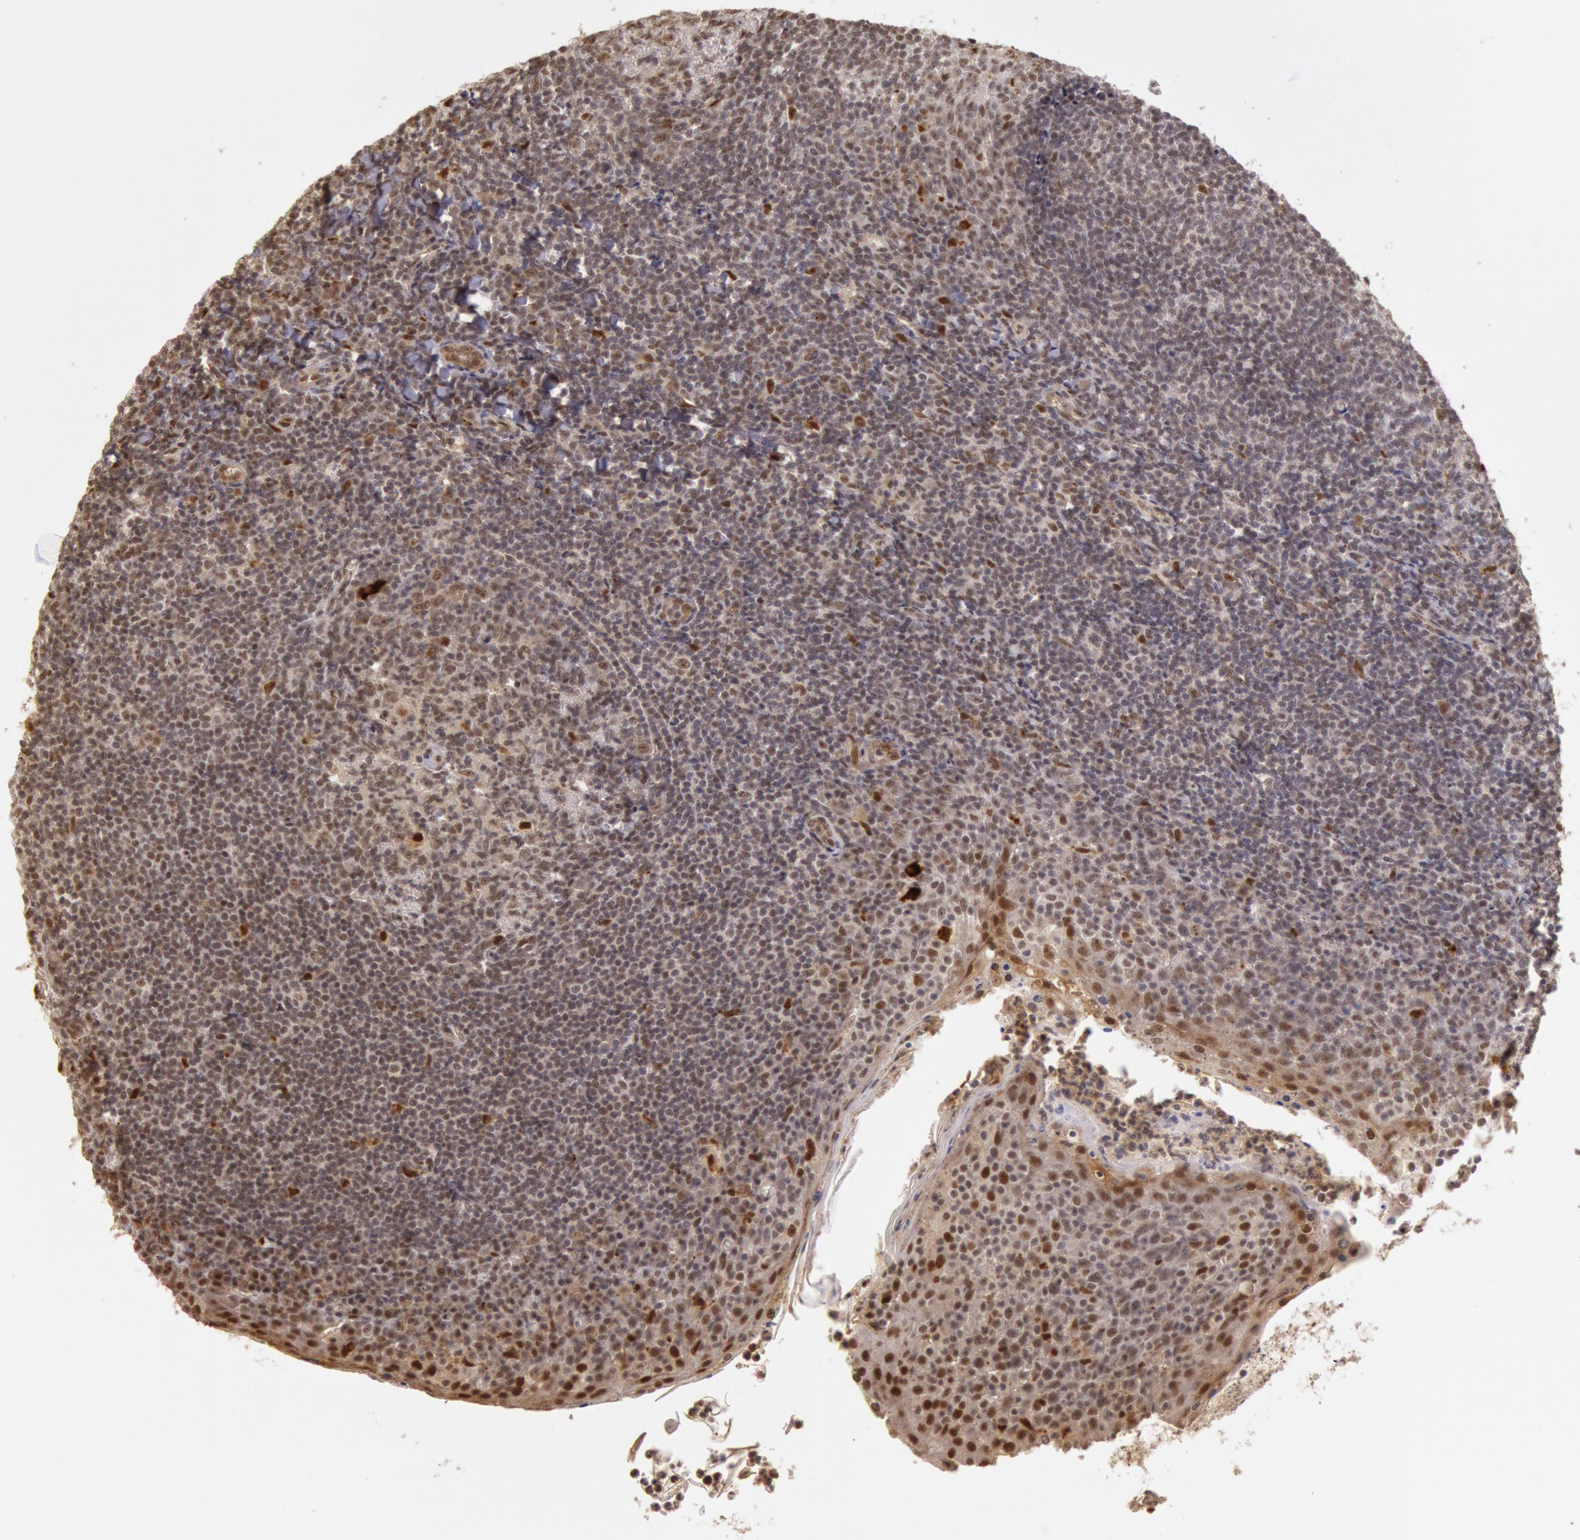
{"staining": {"intensity": "moderate", "quantity": "25%-75%", "location": "none"}, "tissue": "tonsil", "cell_type": "Germinal center cells", "image_type": "normal", "snomed": [{"axis": "morphology", "description": "Normal tissue, NOS"}, {"axis": "topography", "description": "Tonsil"}], "caption": "Germinal center cells demonstrate moderate None expression in about 25%-75% of cells in unremarkable tonsil.", "gene": "LIG4", "patient": {"sex": "male", "age": 31}}